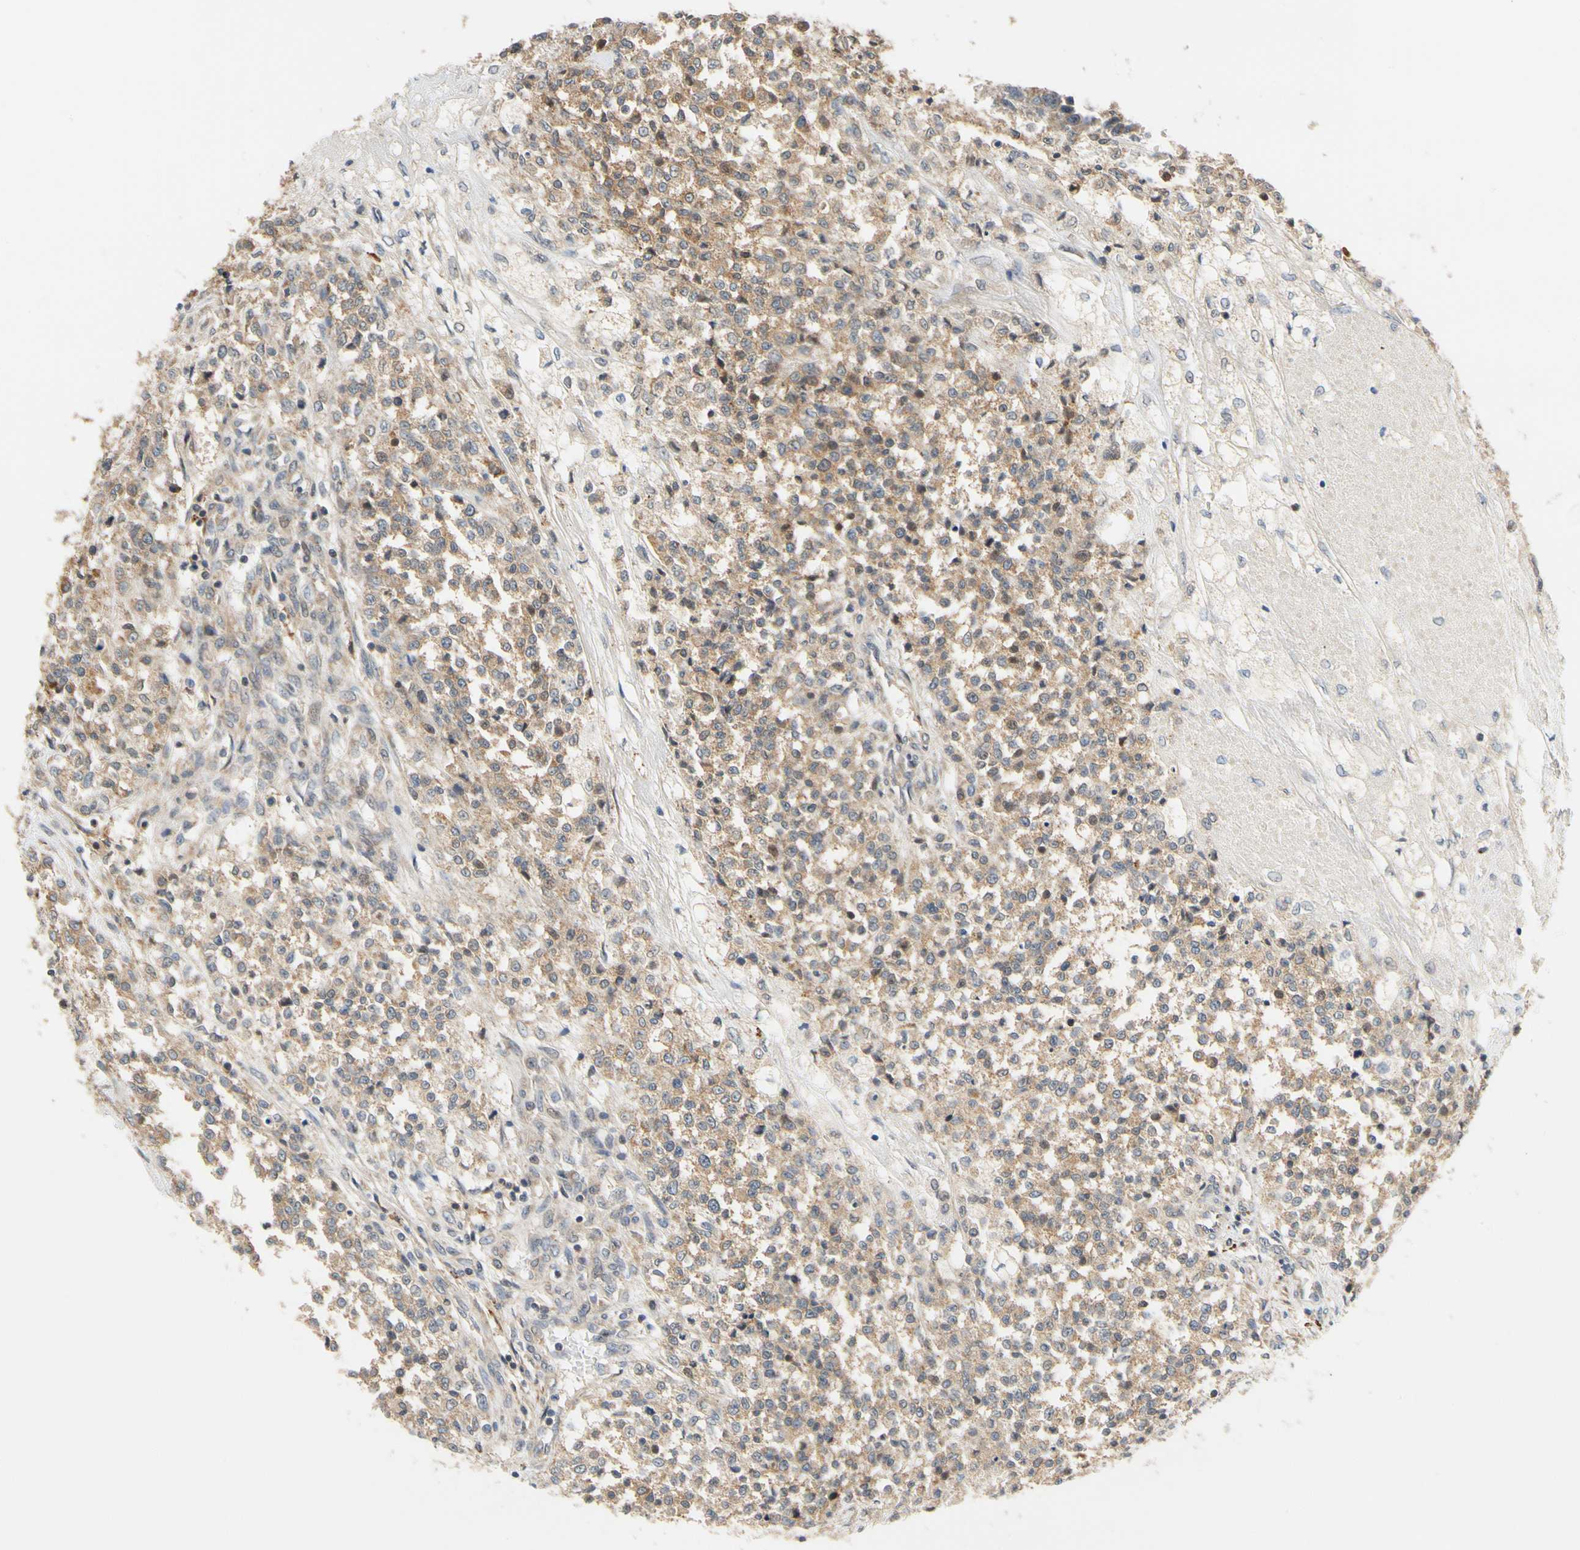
{"staining": {"intensity": "moderate", "quantity": ">75%", "location": "cytoplasmic/membranous"}, "tissue": "testis cancer", "cell_type": "Tumor cells", "image_type": "cancer", "snomed": [{"axis": "morphology", "description": "Seminoma, NOS"}, {"axis": "topography", "description": "Testis"}], "caption": "Testis cancer (seminoma) stained with a protein marker reveals moderate staining in tumor cells.", "gene": "ANKHD1", "patient": {"sex": "male", "age": 59}}